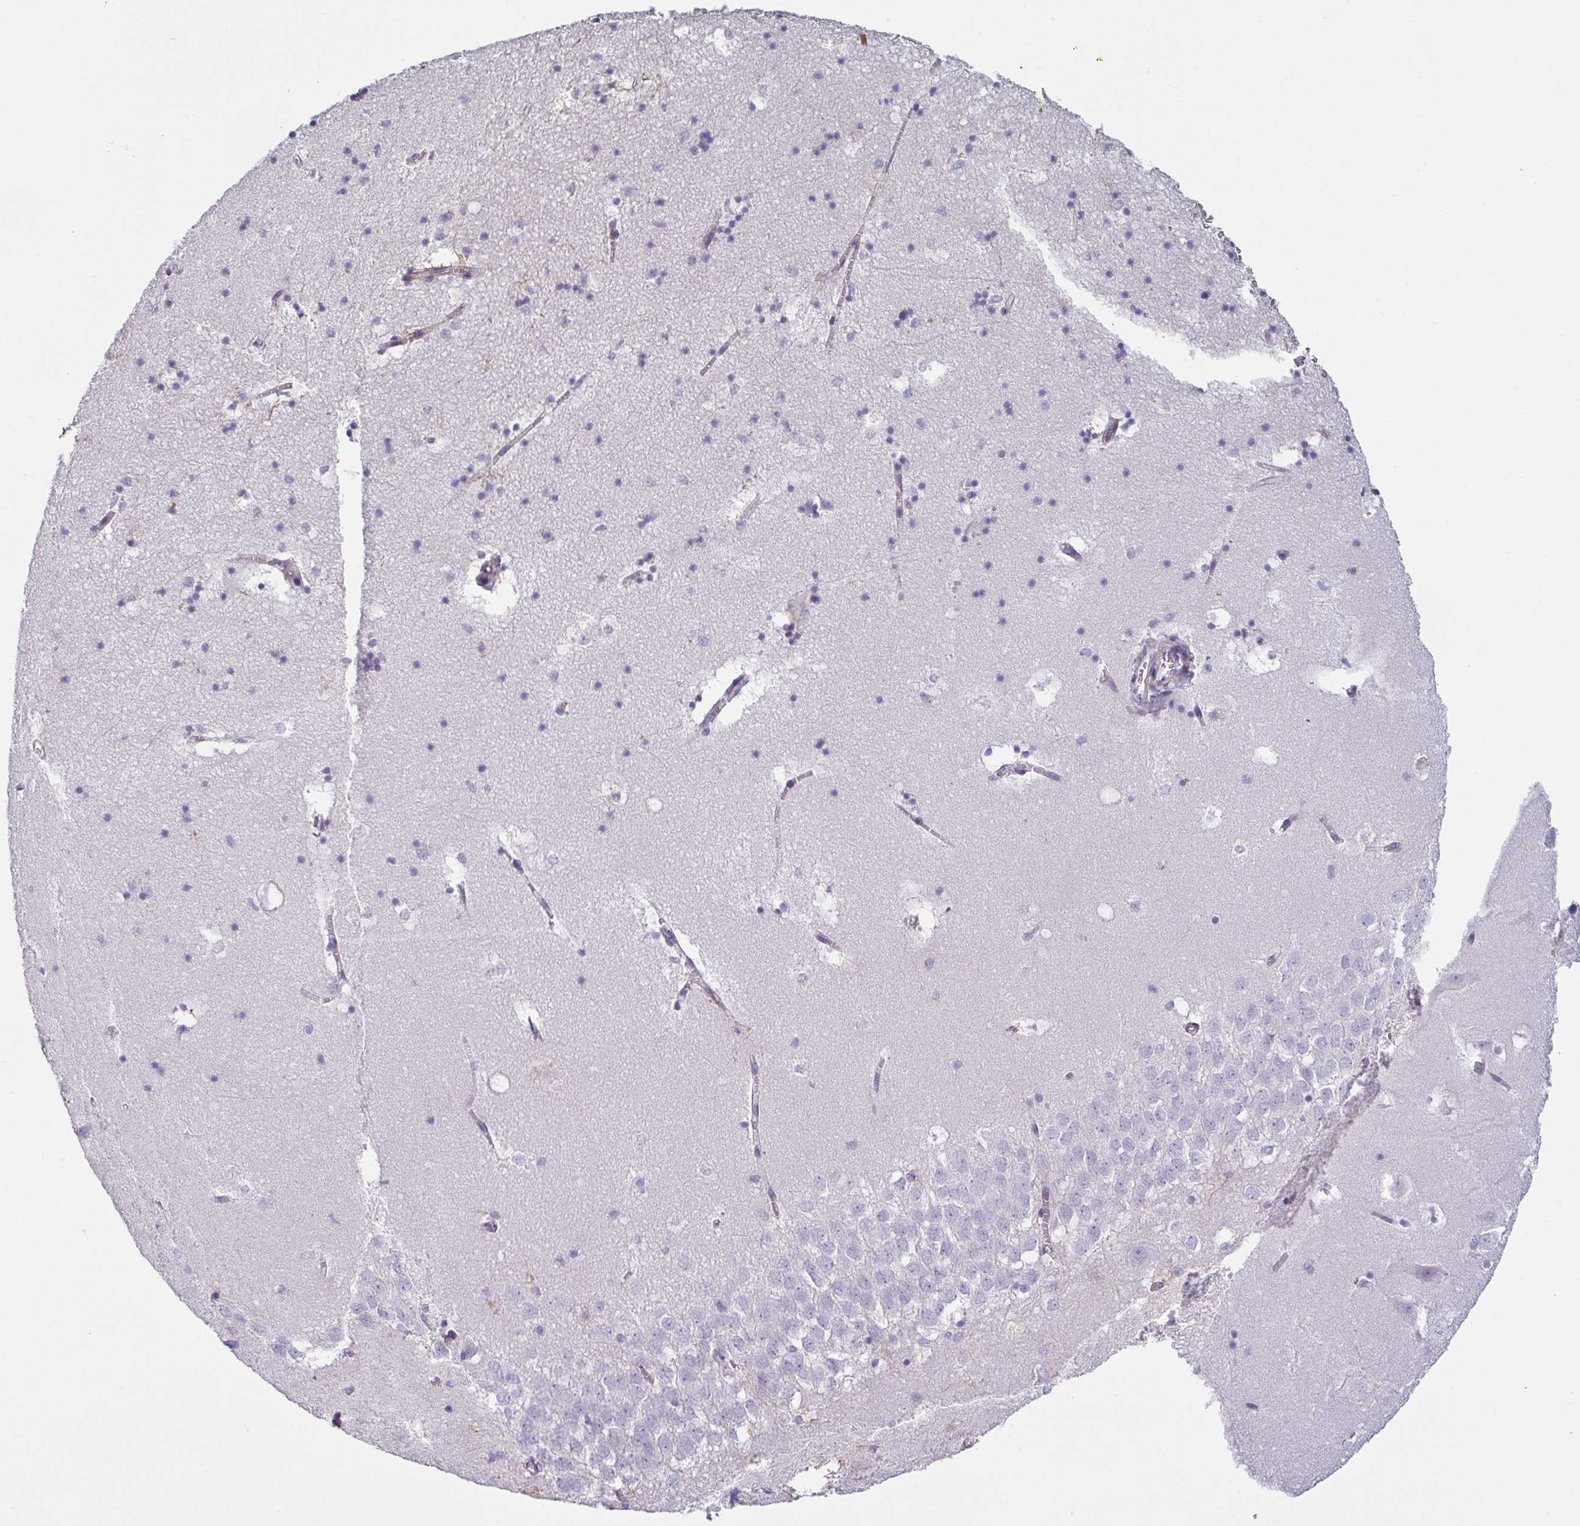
{"staining": {"intensity": "negative", "quantity": "none", "location": "none"}, "tissue": "hippocampus", "cell_type": "Glial cells", "image_type": "normal", "snomed": [{"axis": "morphology", "description": "Normal tissue, NOS"}, {"axis": "topography", "description": "Hippocampus"}], "caption": "Hippocampus was stained to show a protein in brown. There is no significant expression in glial cells. (DAB (3,3'-diaminobenzidine) immunohistochemistry (IHC) with hematoxylin counter stain).", "gene": "OR5P3", "patient": {"sex": "male", "age": 58}}